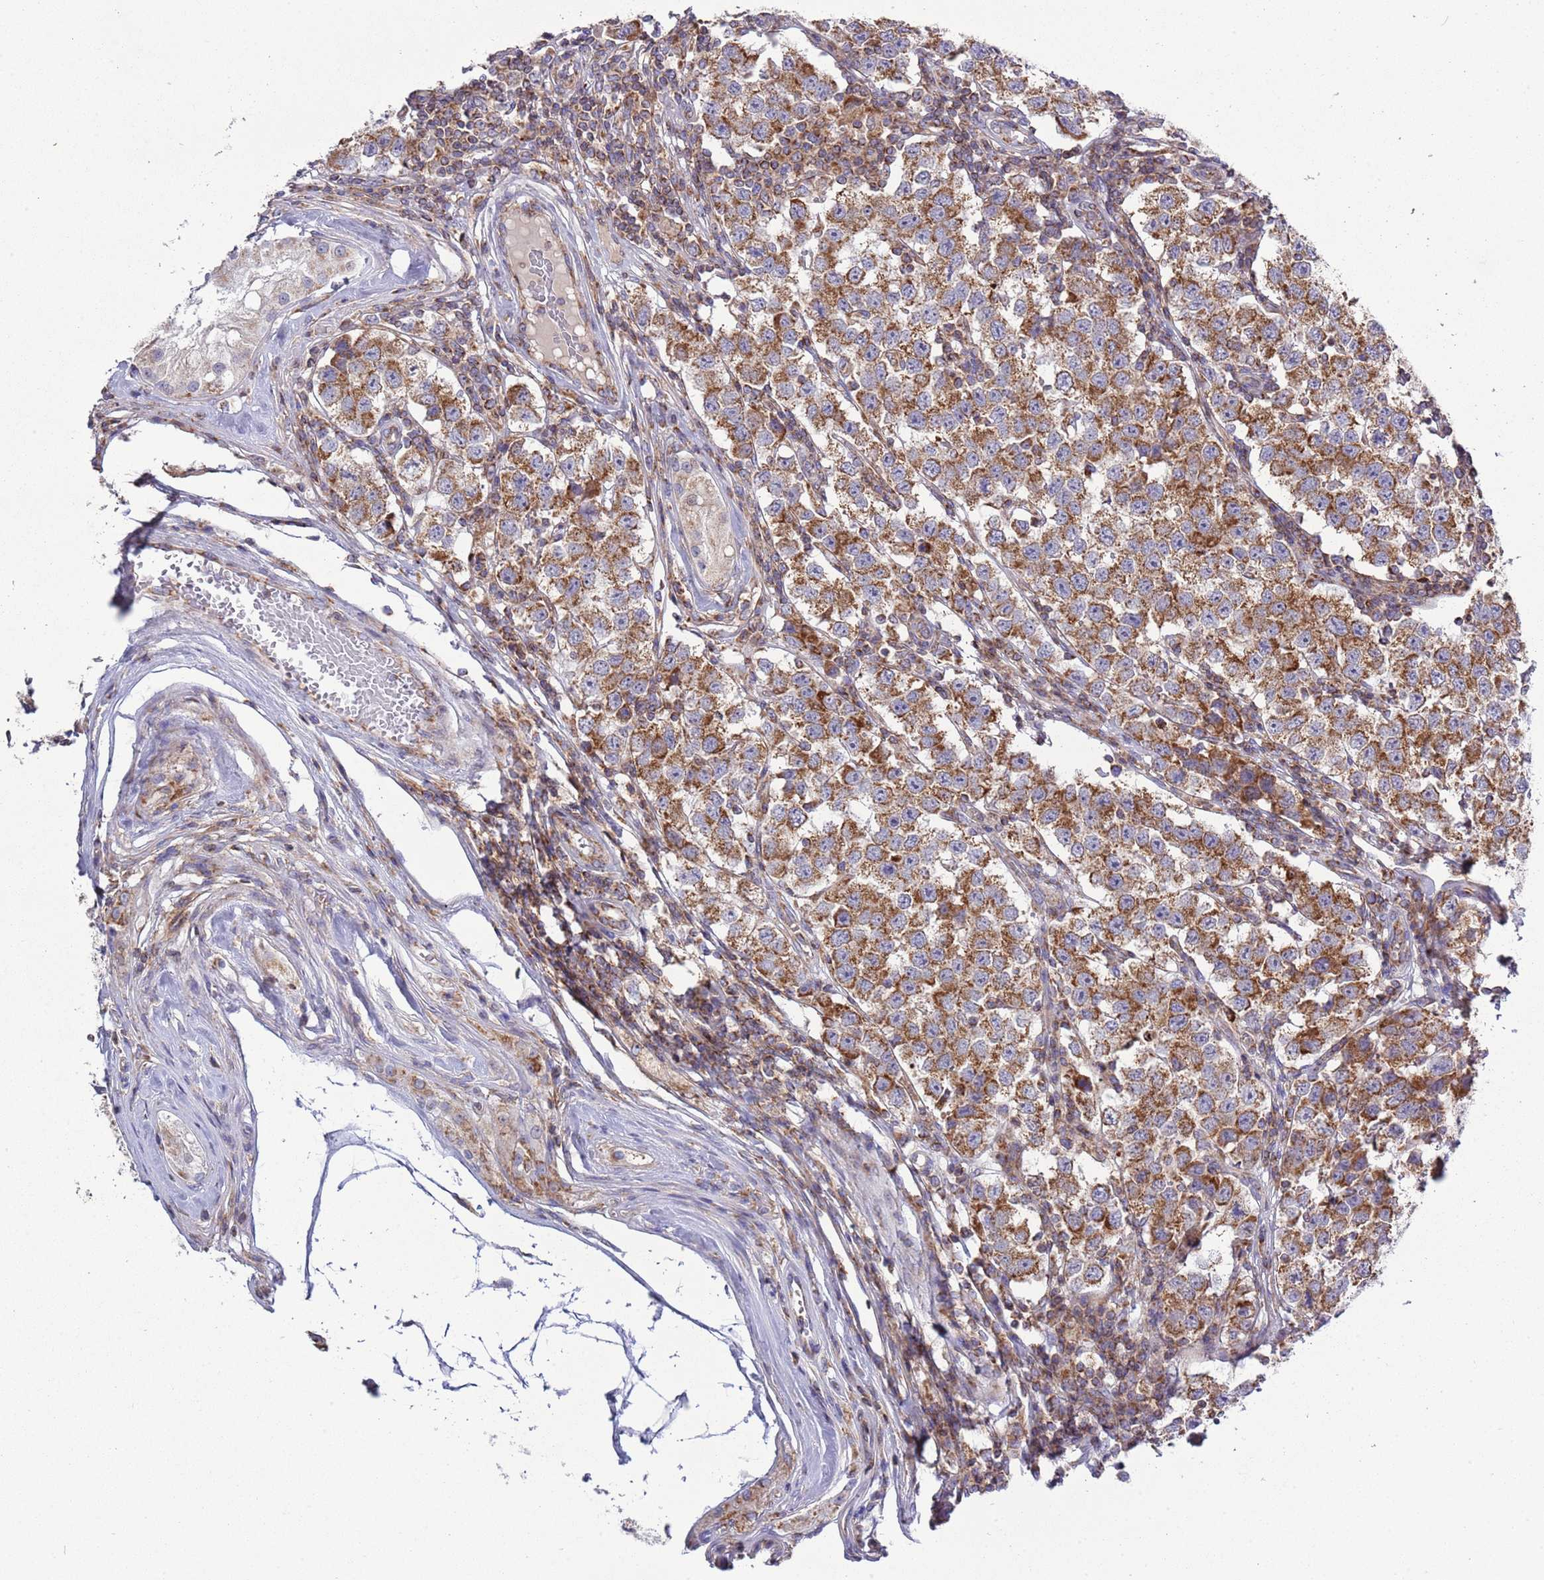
{"staining": {"intensity": "moderate", "quantity": ">75%", "location": "cytoplasmic/membranous"}, "tissue": "testis cancer", "cell_type": "Tumor cells", "image_type": "cancer", "snomed": [{"axis": "morphology", "description": "Seminoma, NOS"}, {"axis": "topography", "description": "Testis"}], "caption": "High-magnification brightfield microscopy of seminoma (testis) stained with DAB (brown) and counterstained with hematoxylin (blue). tumor cells exhibit moderate cytoplasmic/membranous expression is present in approximately>75% of cells.", "gene": "IRS4", "patient": {"sex": "male", "age": 34}}